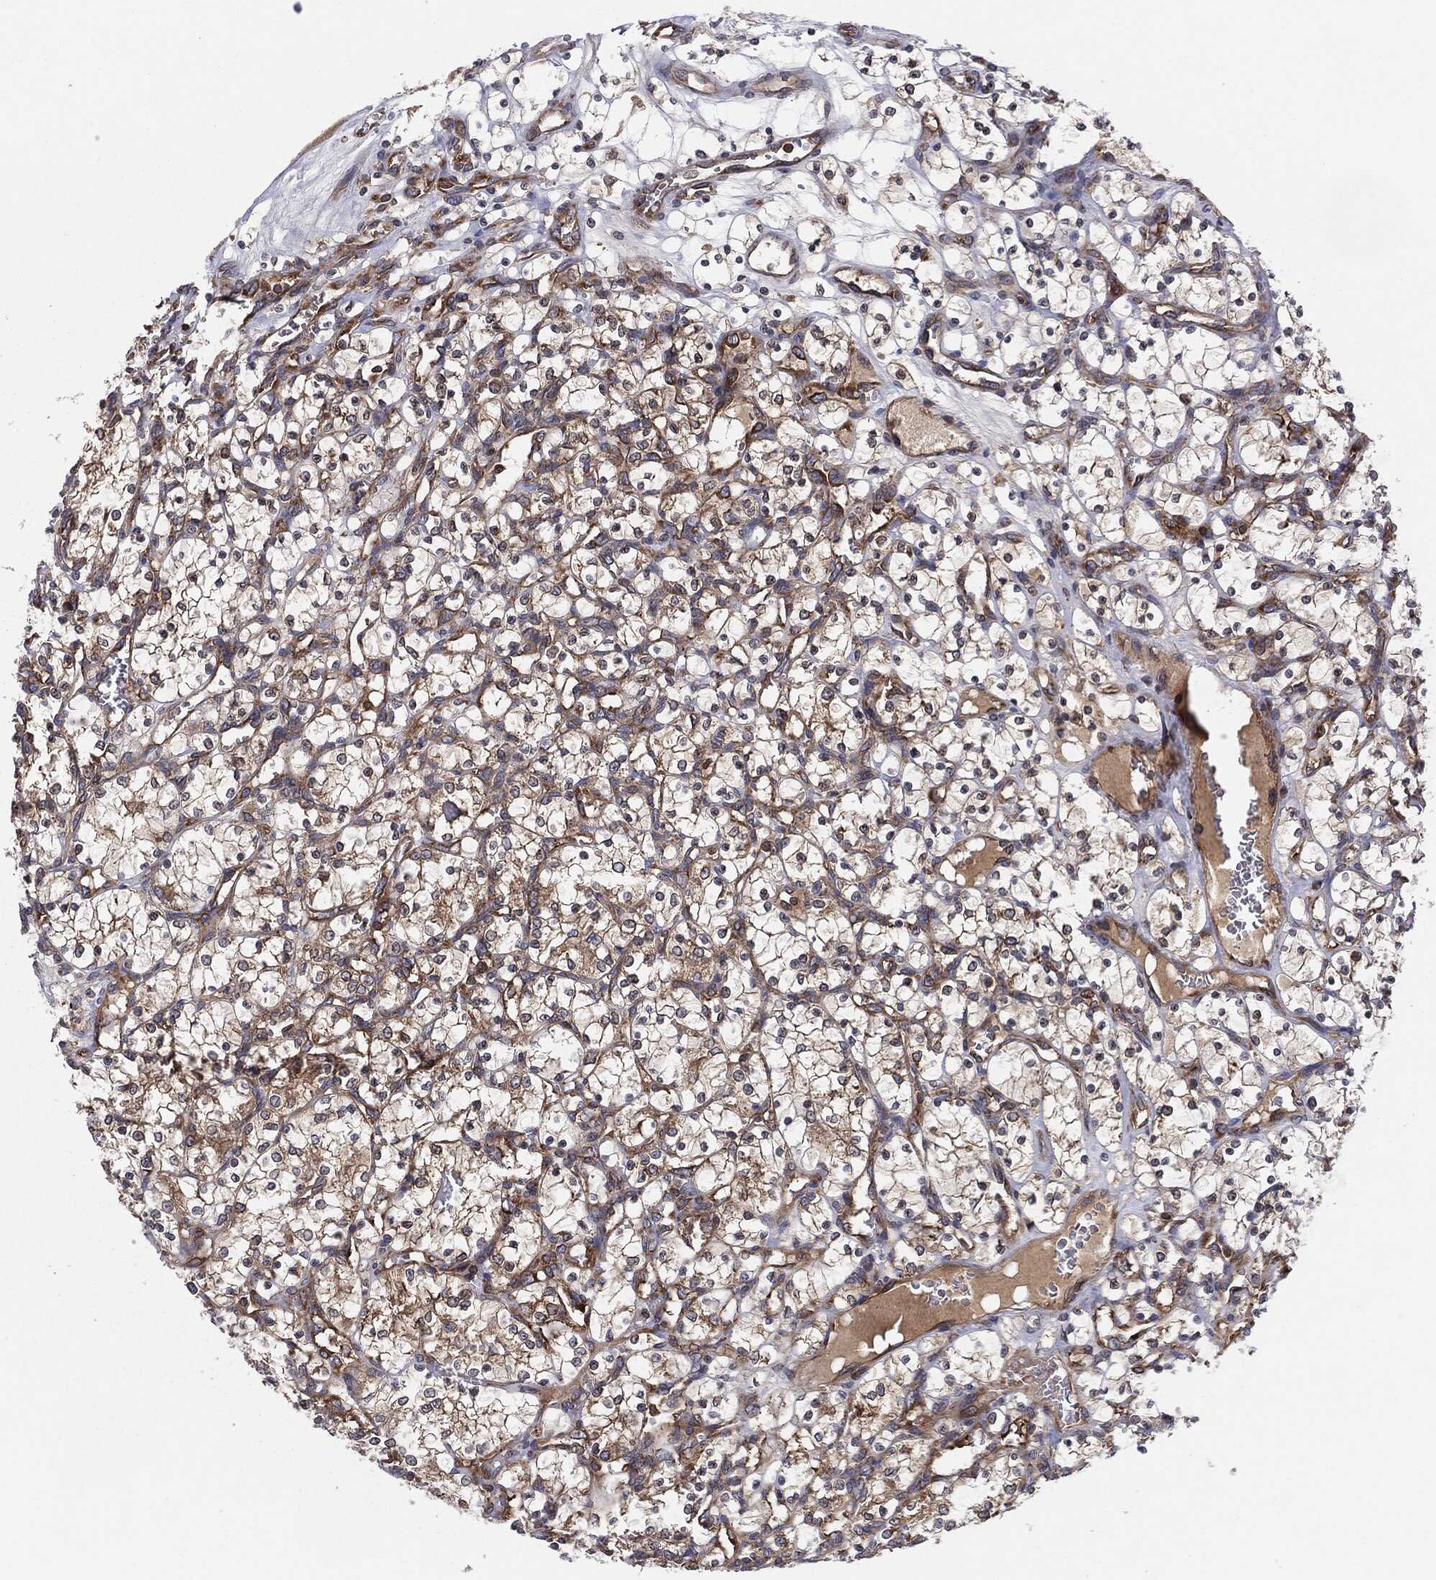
{"staining": {"intensity": "weak", "quantity": "<25%", "location": "cytoplasmic/membranous"}, "tissue": "renal cancer", "cell_type": "Tumor cells", "image_type": "cancer", "snomed": [{"axis": "morphology", "description": "Adenocarcinoma, NOS"}, {"axis": "topography", "description": "Kidney"}], "caption": "A high-resolution photomicrograph shows IHC staining of adenocarcinoma (renal), which exhibits no significant expression in tumor cells. (Immunohistochemistry (ihc), brightfield microscopy, high magnification).", "gene": "EIF2S2", "patient": {"sex": "female", "age": 69}}